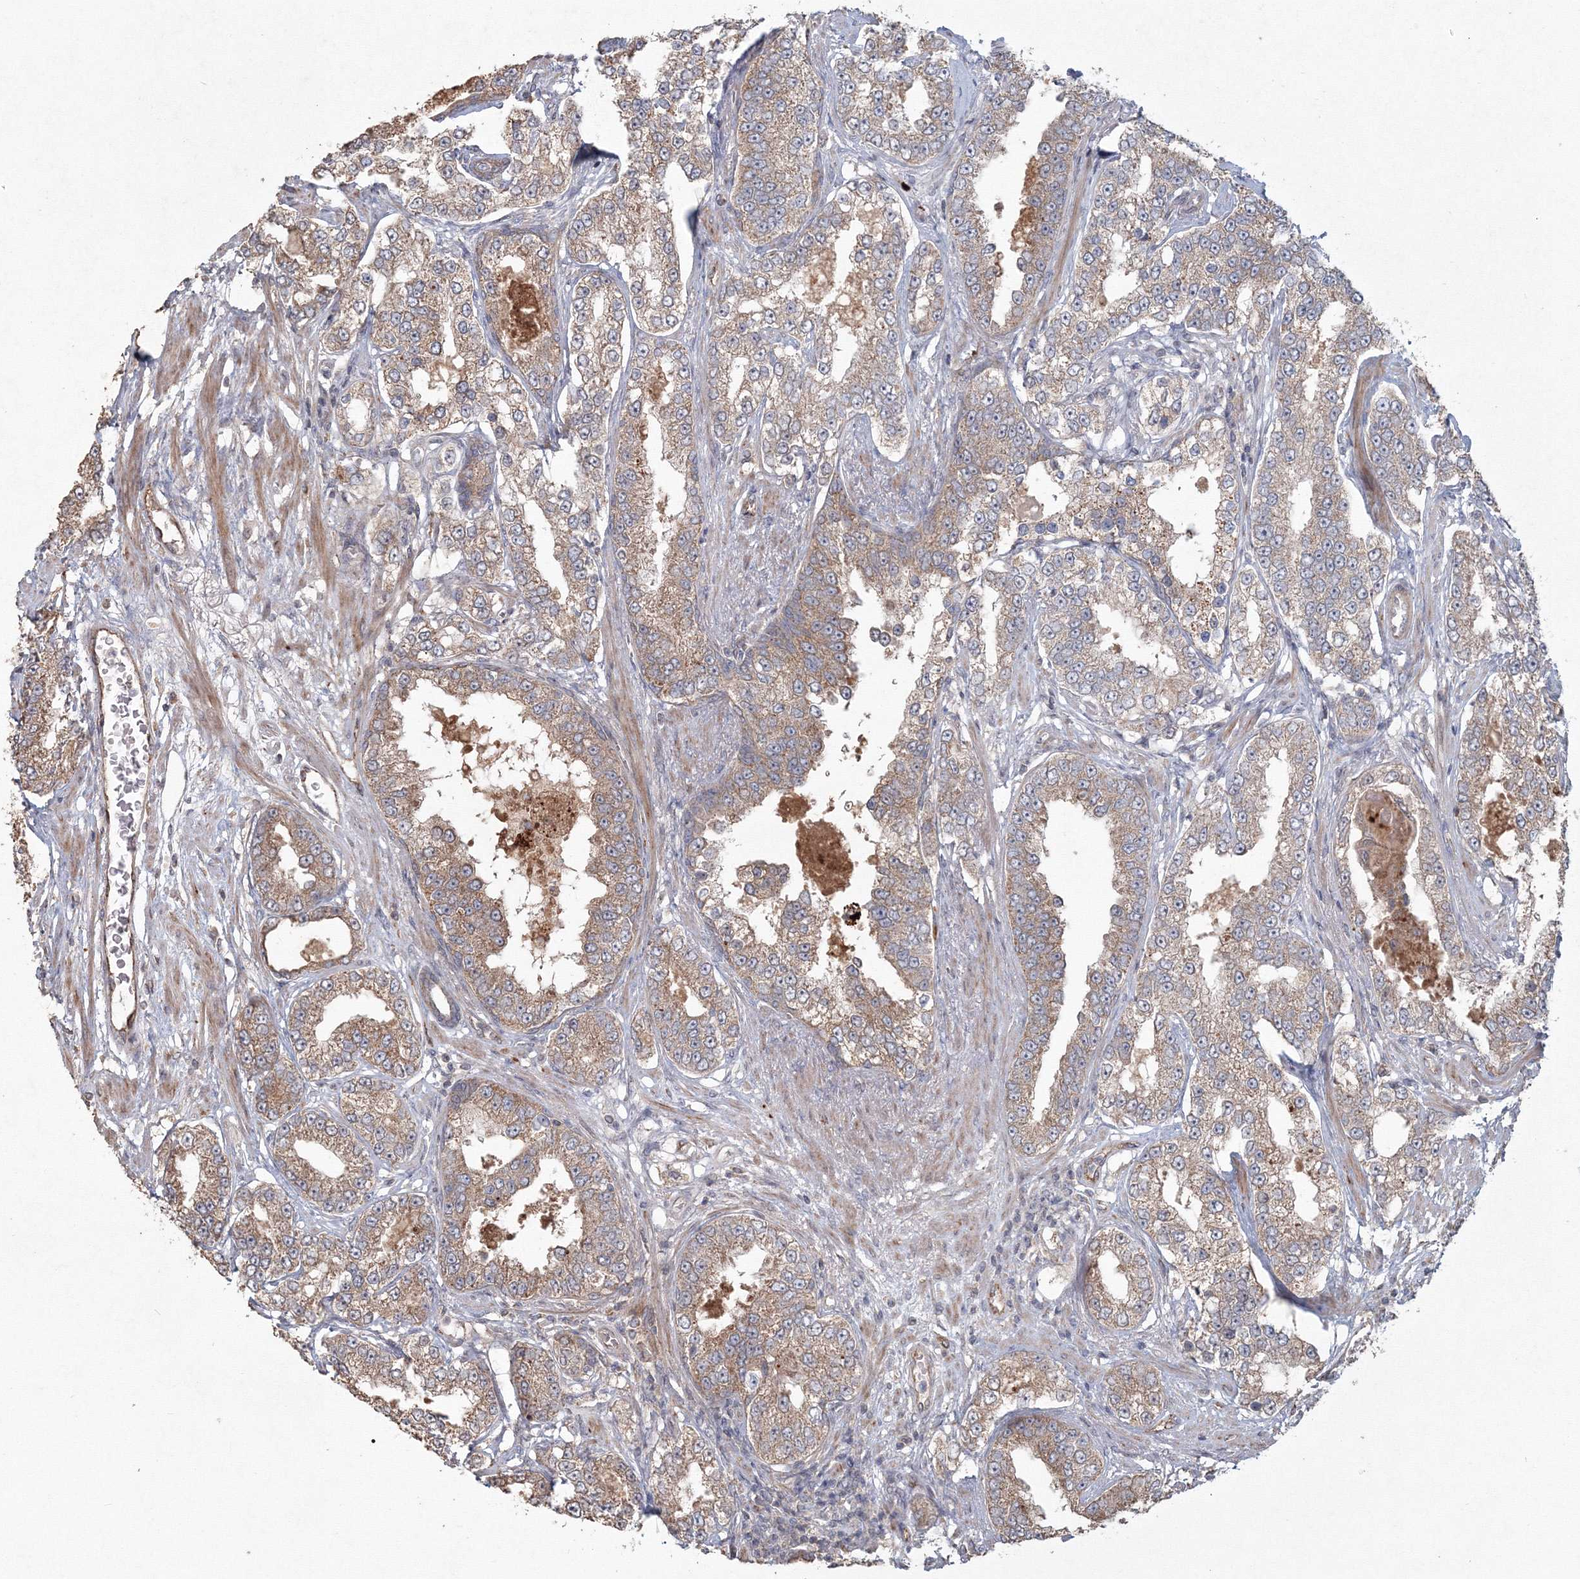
{"staining": {"intensity": "moderate", "quantity": "25%-75%", "location": "cytoplasmic/membranous"}, "tissue": "prostate cancer", "cell_type": "Tumor cells", "image_type": "cancer", "snomed": [{"axis": "morphology", "description": "Normal tissue, NOS"}, {"axis": "morphology", "description": "Adenocarcinoma, High grade"}, {"axis": "topography", "description": "Prostate"}], "caption": "A photomicrograph of prostate cancer (adenocarcinoma (high-grade)) stained for a protein displays moderate cytoplasmic/membranous brown staining in tumor cells.", "gene": "ANAPC16", "patient": {"sex": "male", "age": 83}}